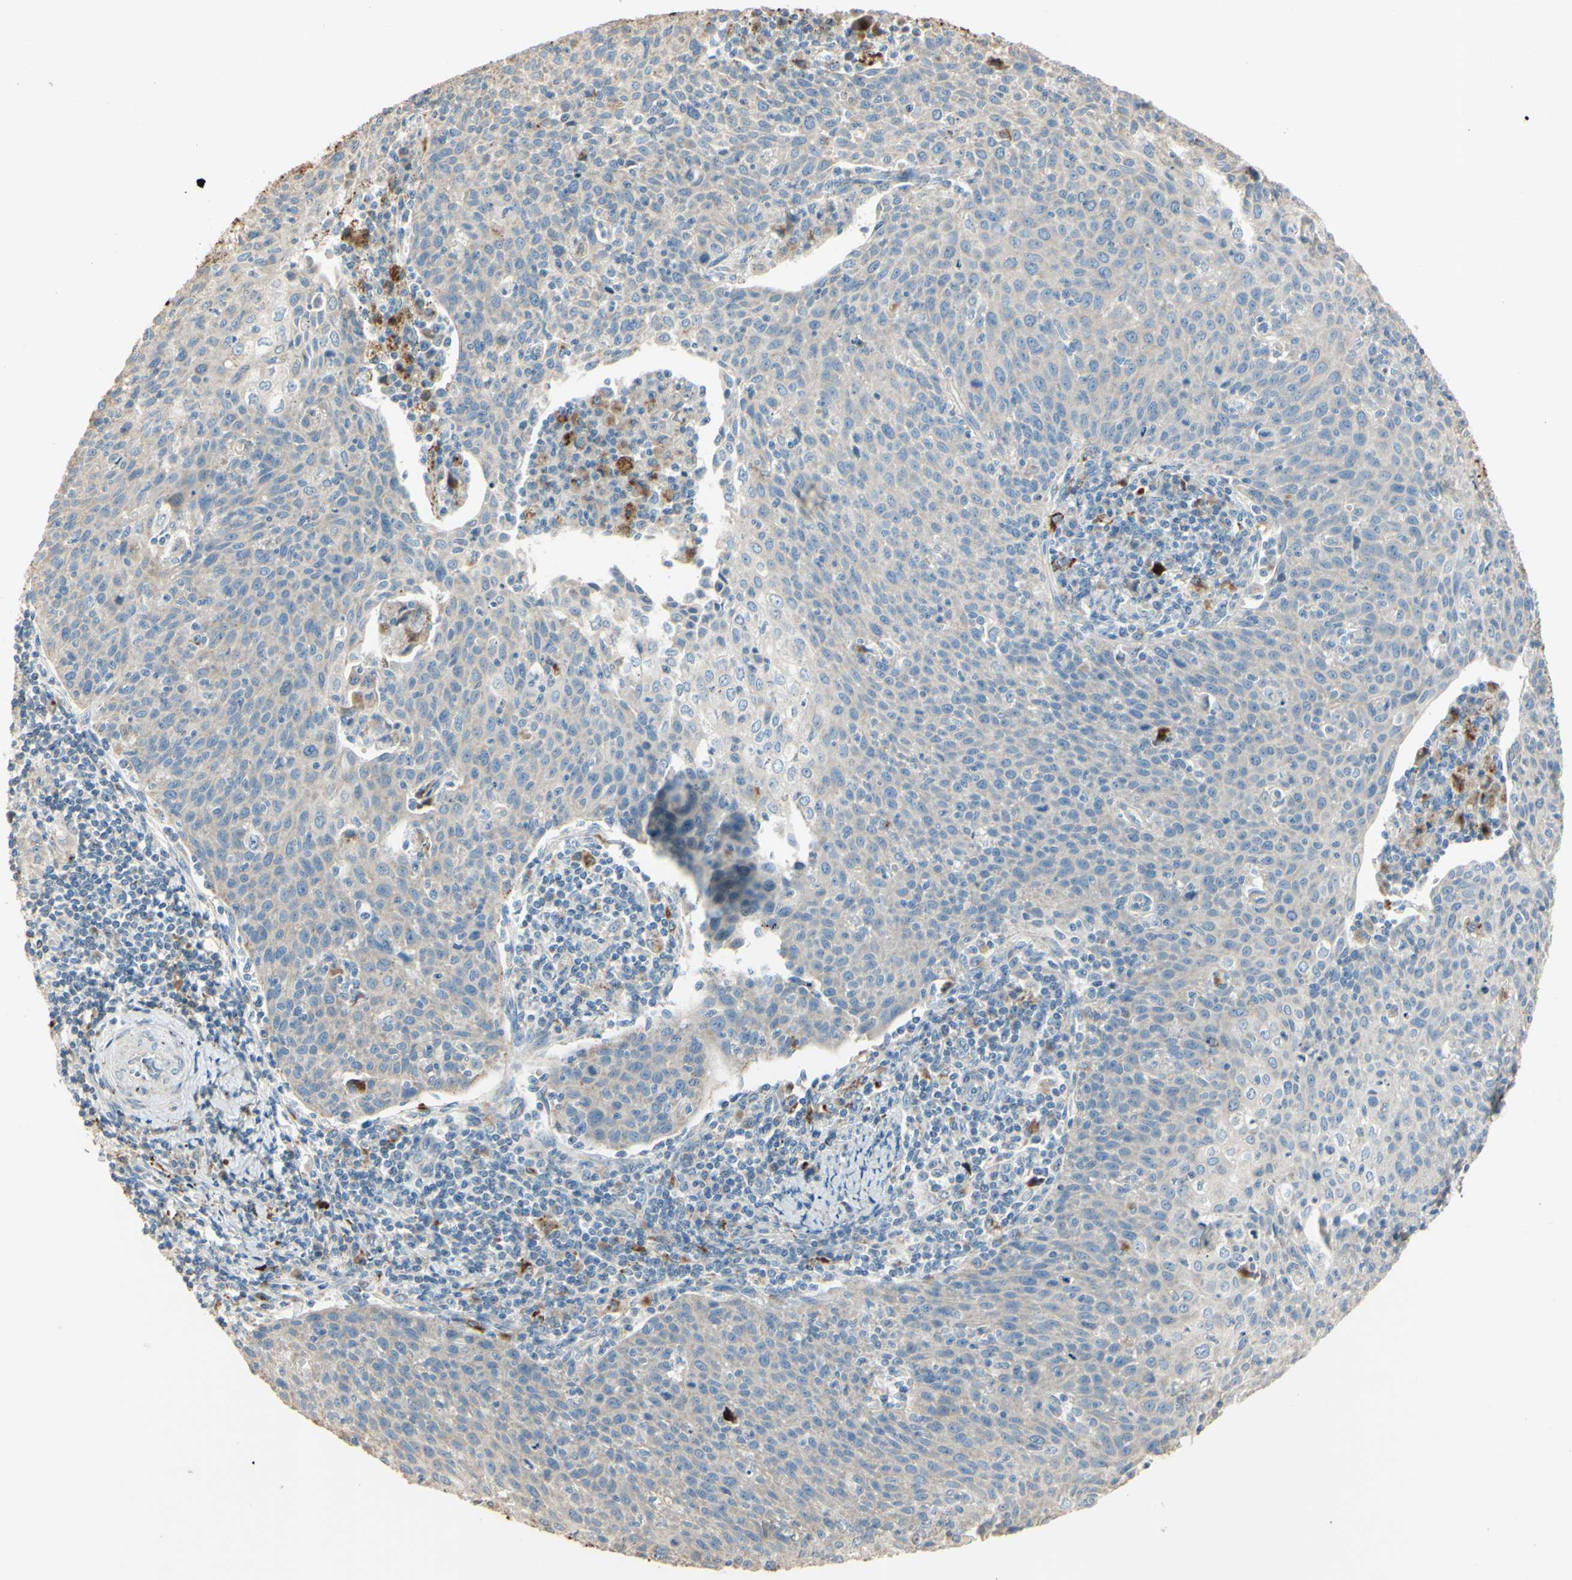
{"staining": {"intensity": "weak", "quantity": ">75%", "location": "cytoplasmic/membranous"}, "tissue": "cervical cancer", "cell_type": "Tumor cells", "image_type": "cancer", "snomed": [{"axis": "morphology", "description": "Squamous cell carcinoma, NOS"}, {"axis": "topography", "description": "Cervix"}], "caption": "Protein positivity by immunohistochemistry displays weak cytoplasmic/membranous expression in approximately >75% of tumor cells in cervical cancer (squamous cell carcinoma).", "gene": "ANGPTL1", "patient": {"sex": "female", "age": 38}}